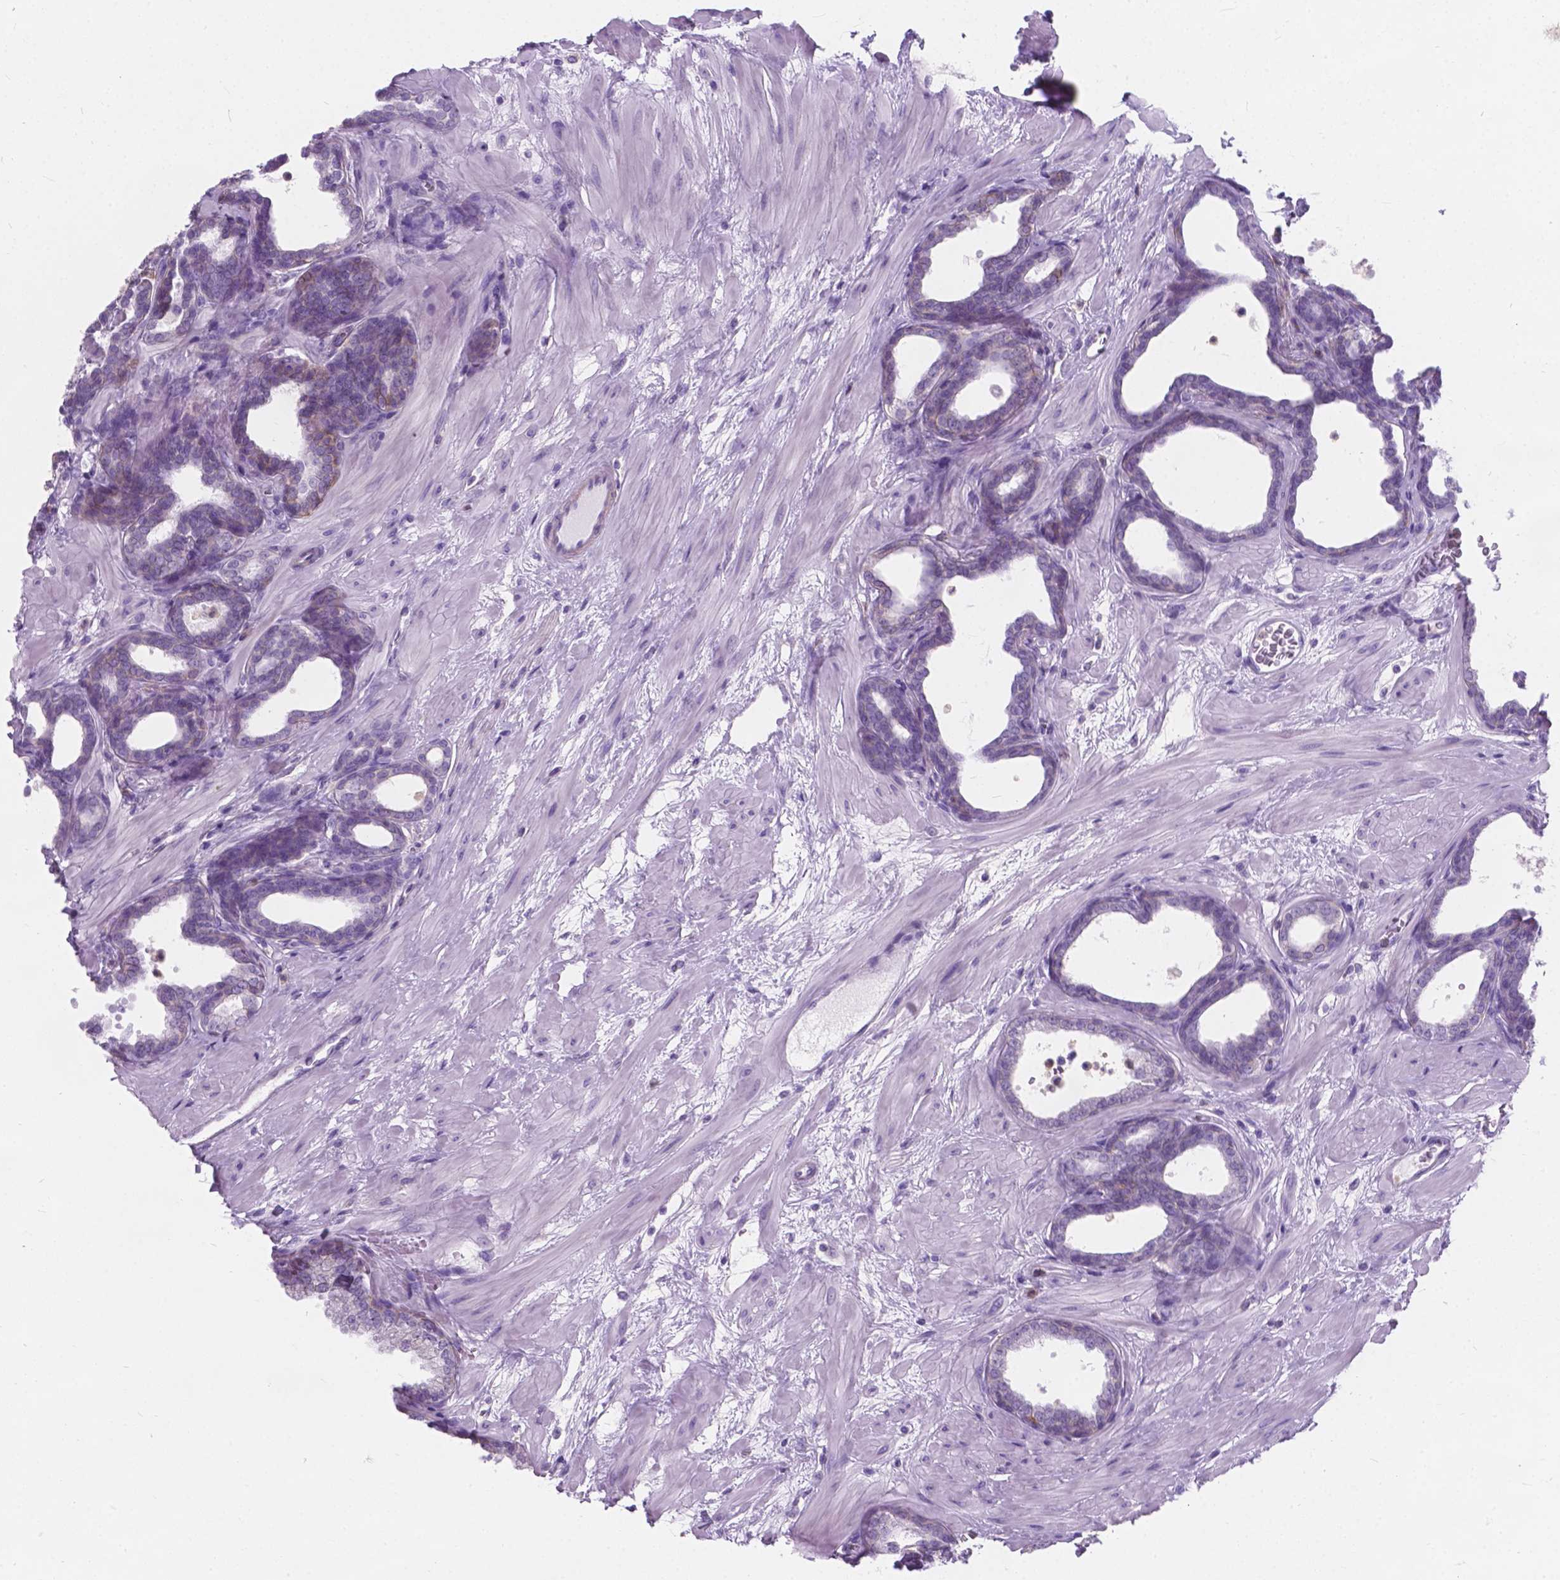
{"staining": {"intensity": "weak", "quantity": "25%-75%", "location": "cytoplasmic/membranous"}, "tissue": "prostate", "cell_type": "Glandular cells", "image_type": "normal", "snomed": [{"axis": "morphology", "description": "Normal tissue, NOS"}, {"axis": "topography", "description": "Prostate"}], "caption": "Benign prostate shows weak cytoplasmic/membranous staining in about 25%-75% of glandular cells, visualized by immunohistochemistry. Using DAB (3,3'-diaminobenzidine) (brown) and hematoxylin (blue) stains, captured at high magnification using brightfield microscopy.", "gene": "KIAA0040", "patient": {"sex": "male", "age": 37}}